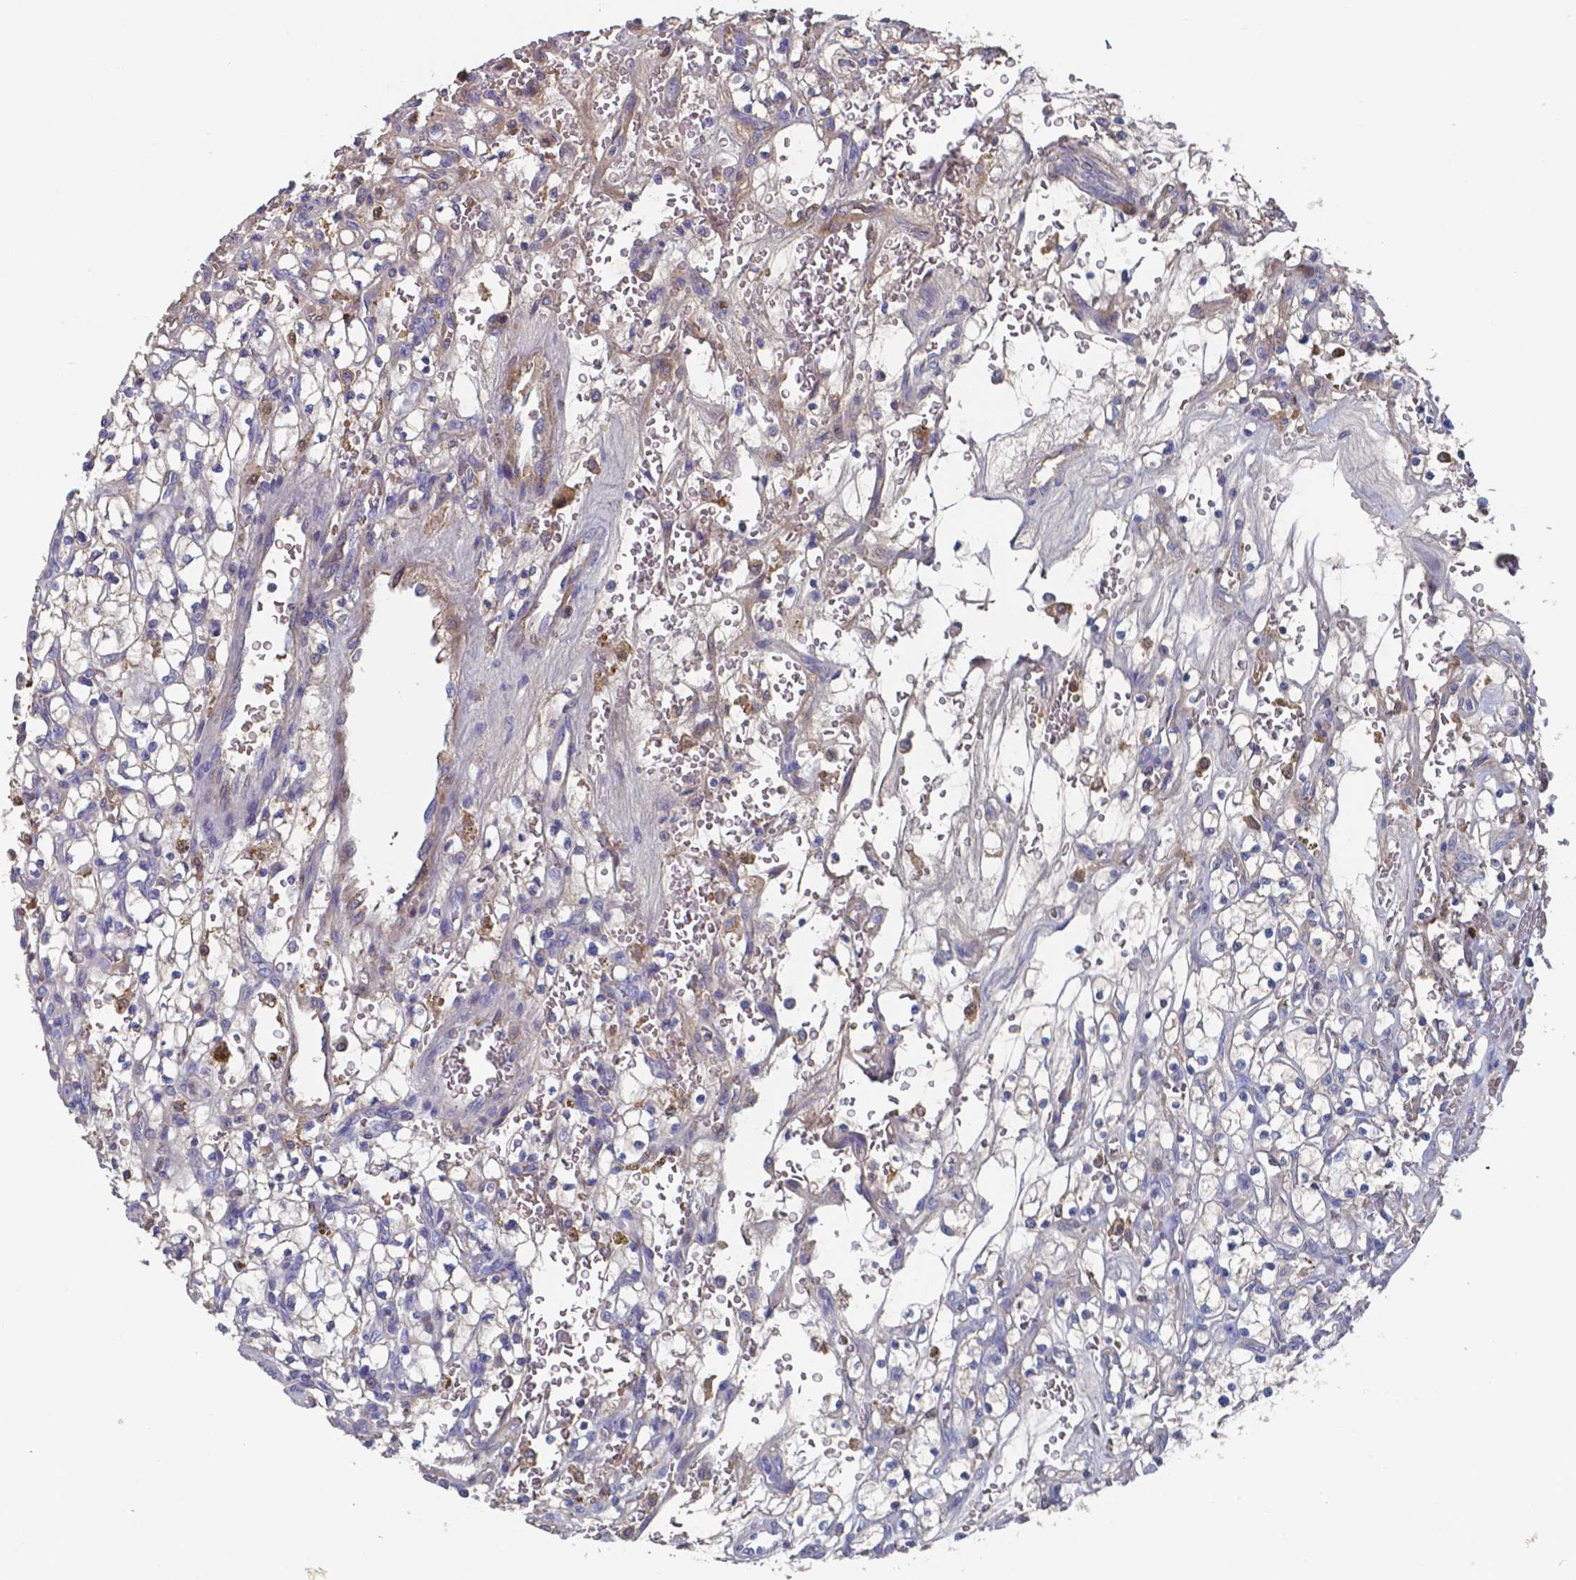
{"staining": {"intensity": "negative", "quantity": "none", "location": "none"}, "tissue": "renal cancer", "cell_type": "Tumor cells", "image_type": "cancer", "snomed": [{"axis": "morphology", "description": "Adenocarcinoma, NOS"}, {"axis": "topography", "description": "Kidney"}], "caption": "A high-resolution image shows immunohistochemistry (IHC) staining of renal adenocarcinoma, which shows no significant expression in tumor cells.", "gene": "BTBD17", "patient": {"sex": "female", "age": 64}}